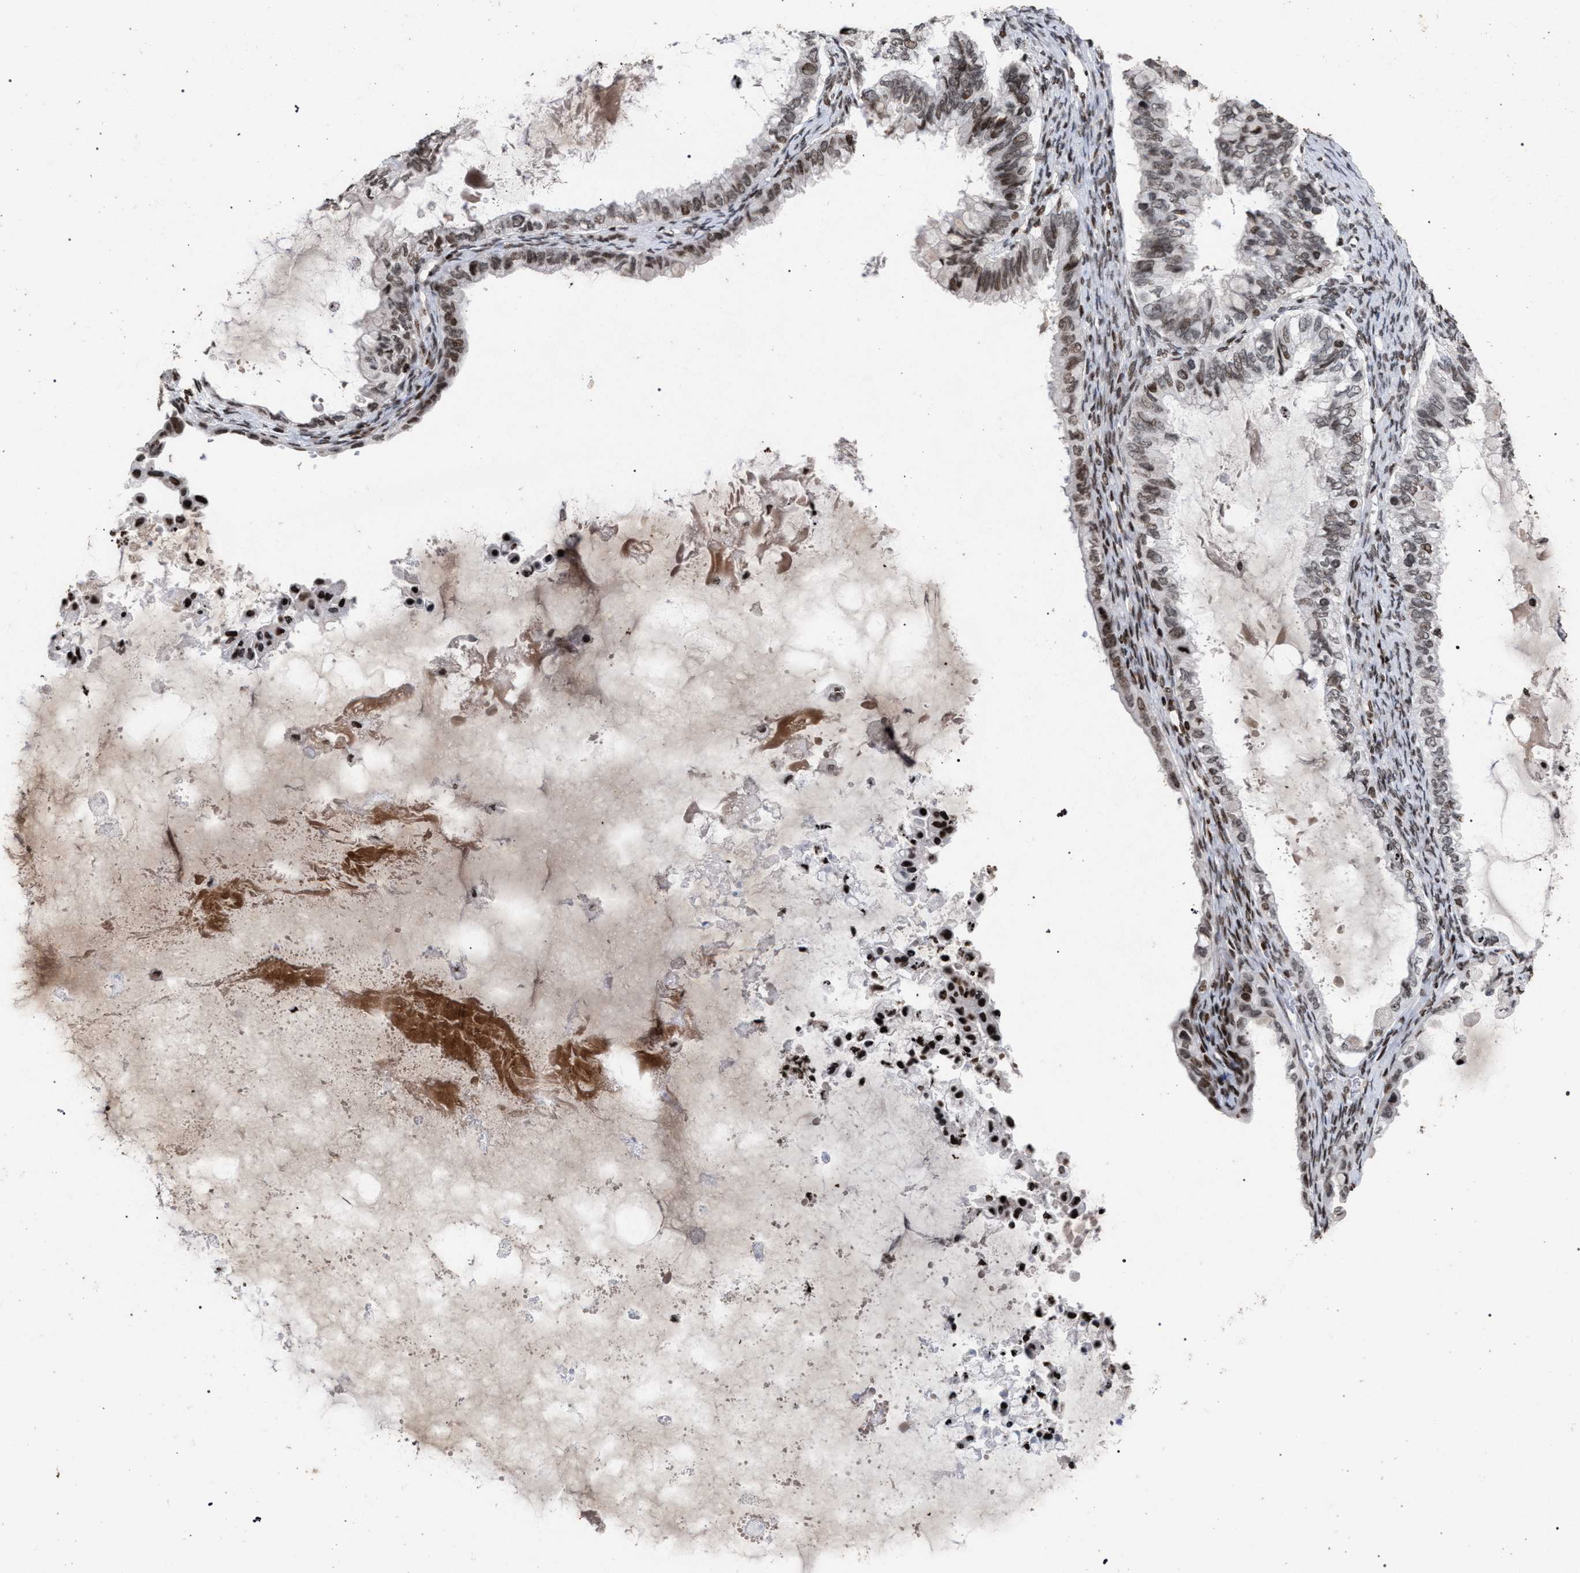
{"staining": {"intensity": "moderate", "quantity": ">75%", "location": "nuclear"}, "tissue": "ovarian cancer", "cell_type": "Tumor cells", "image_type": "cancer", "snomed": [{"axis": "morphology", "description": "Cystadenocarcinoma, mucinous, NOS"}, {"axis": "topography", "description": "Ovary"}], "caption": "Protein staining shows moderate nuclear positivity in about >75% of tumor cells in ovarian cancer (mucinous cystadenocarcinoma).", "gene": "FOXD3", "patient": {"sex": "female", "age": 80}}